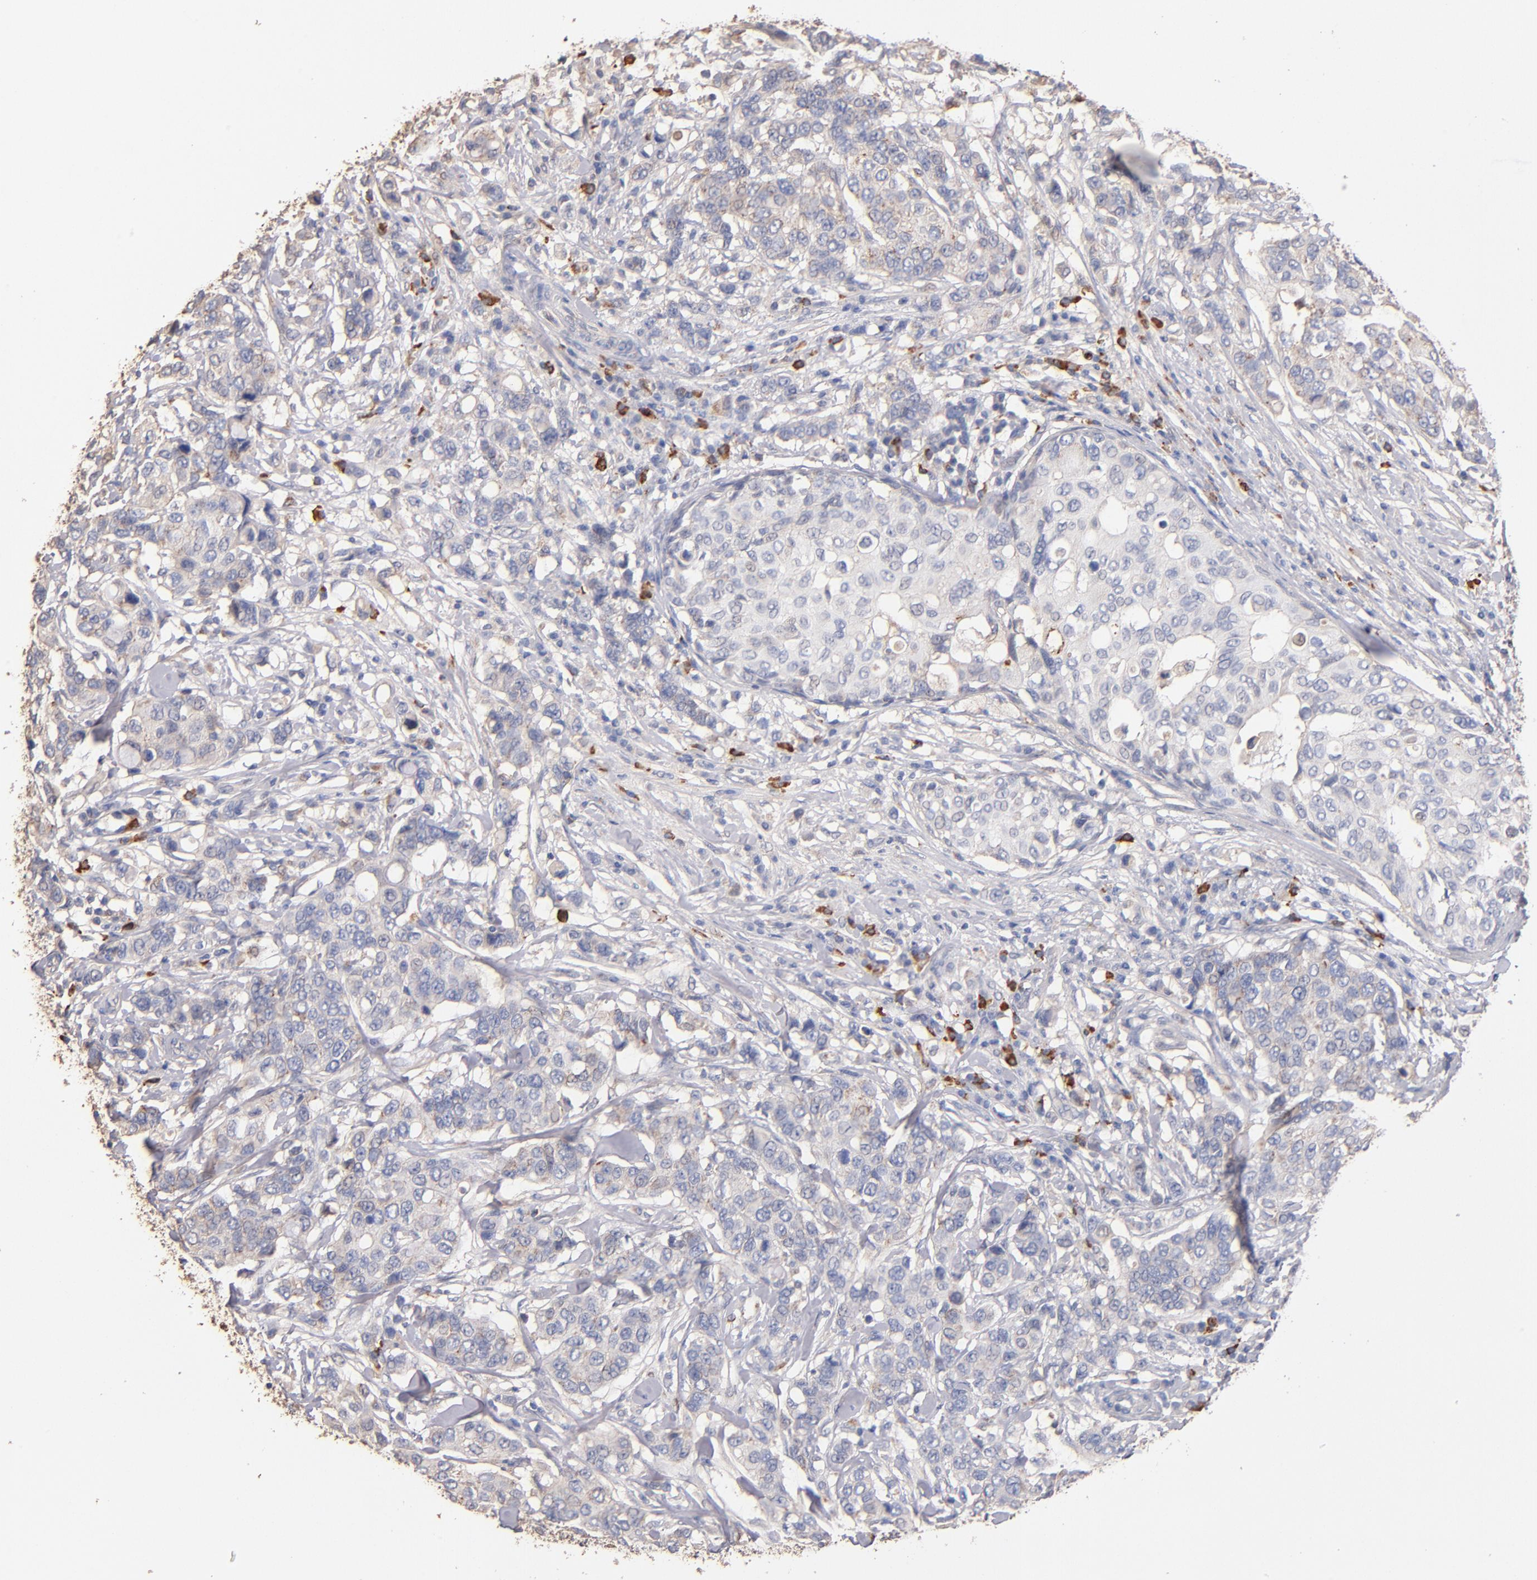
{"staining": {"intensity": "weak", "quantity": "25%-75%", "location": "cytoplasmic/membranous"}, "tissue": "breast cancer", "cell_type": "Tumor cells", "image_type": "cancer", "snomed": [{"axis": "morphology", "description": "Duct carcinoma"}, {"axis": "topography", "description": "Breast"}], "caption": "This is a histology image of IHC staining of infiltrating ductal carcinoma (breast), which shows weak positivity in the cytoplasmic/membranous of tumor cells.", "gene": "RO60", "patient": {"sex": "female", "age": 27}}